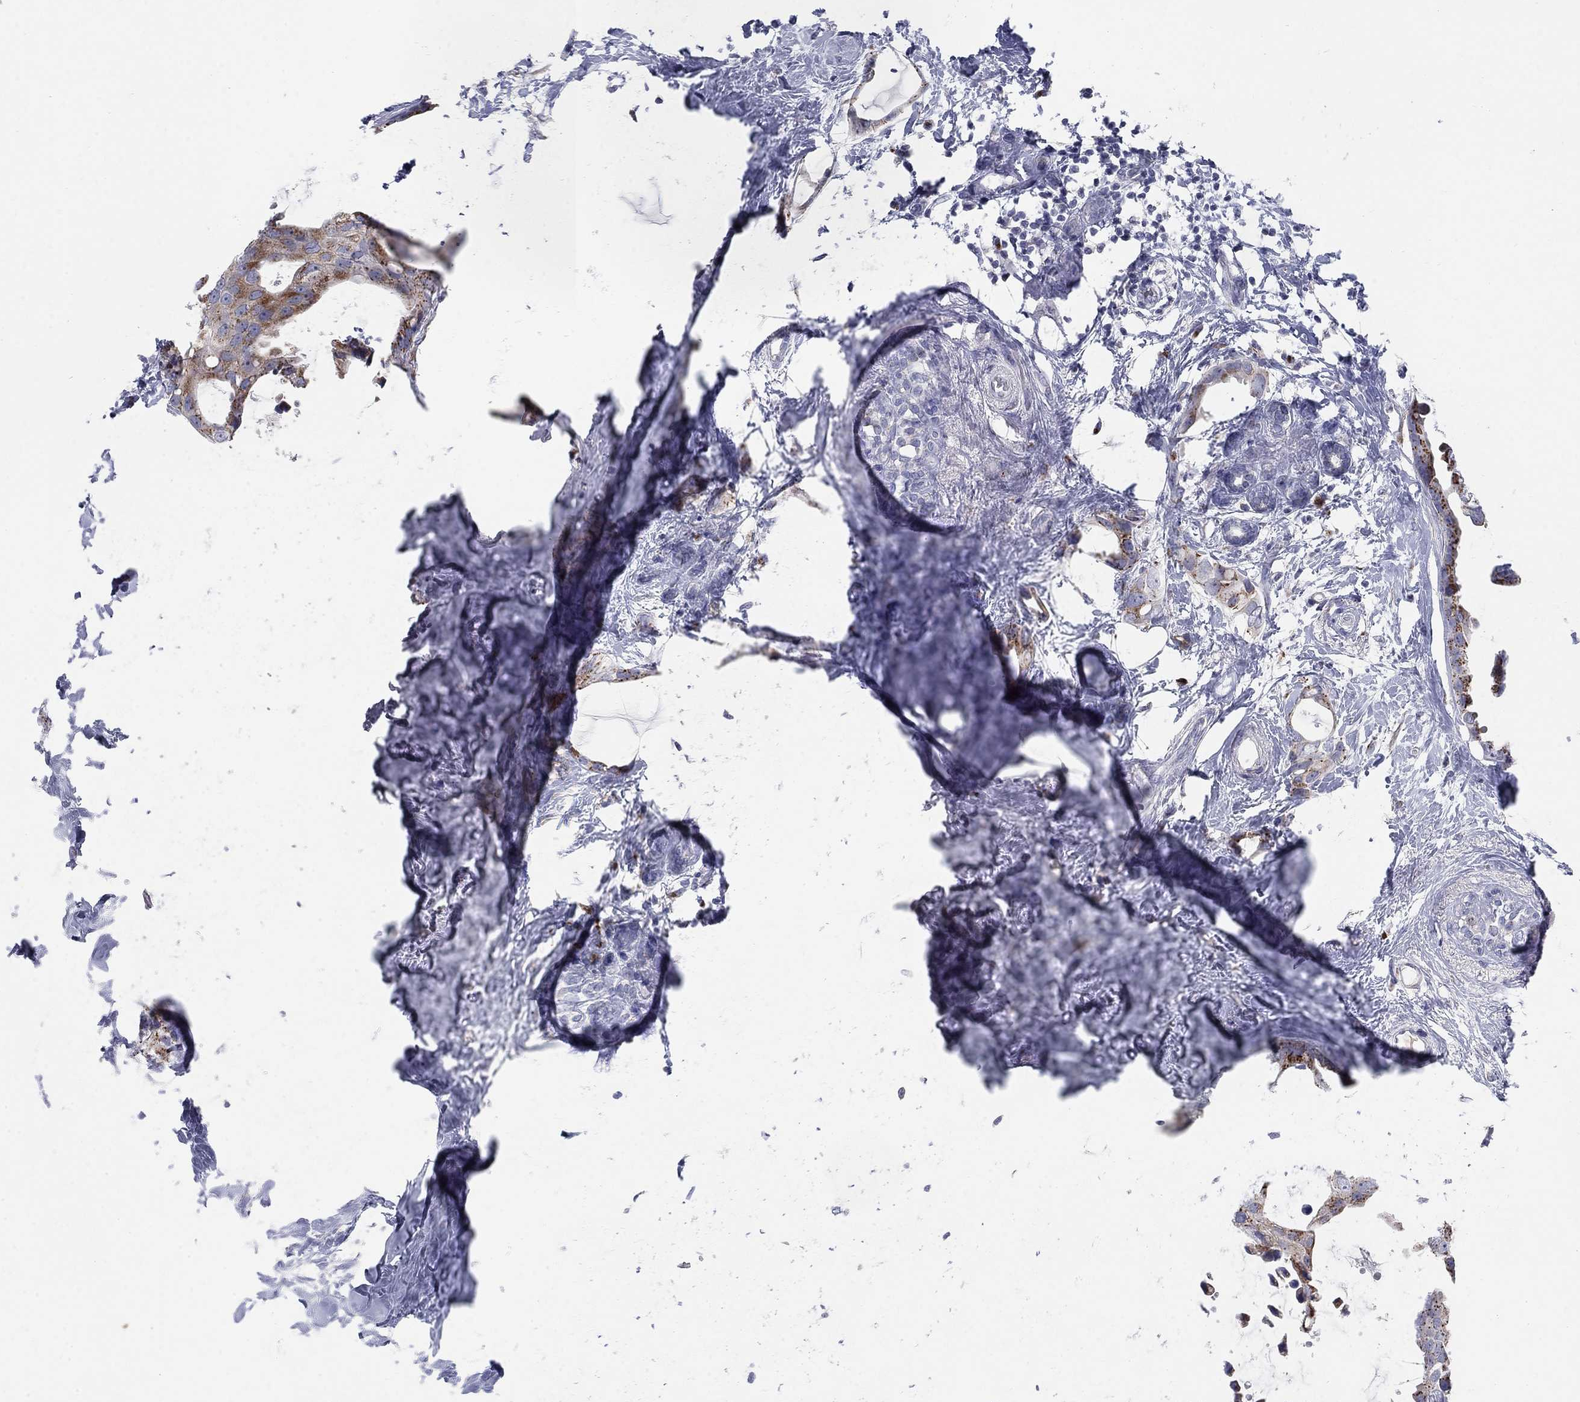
{"staining": {"intensity": "strong", "quantity": "25%-75%", "location": "cytoplasmic/membranous"}, "tissue": "breast cancer", "cell_type": "Tumor cells", "image_type": "cancer", "snomed": [{"axis": "morphology", "description": "Duct carcinoma"}, {"axis": "topography", "description": "Breast"}], "caption": "Immunohistochemical staining of human breast cancer displays high levels of strong cytoplasmic/membranous staining in approximately 25%-75% of tumor cells.", "gene": "PANK3", "patient": {"sex": "female", "age": 45}}